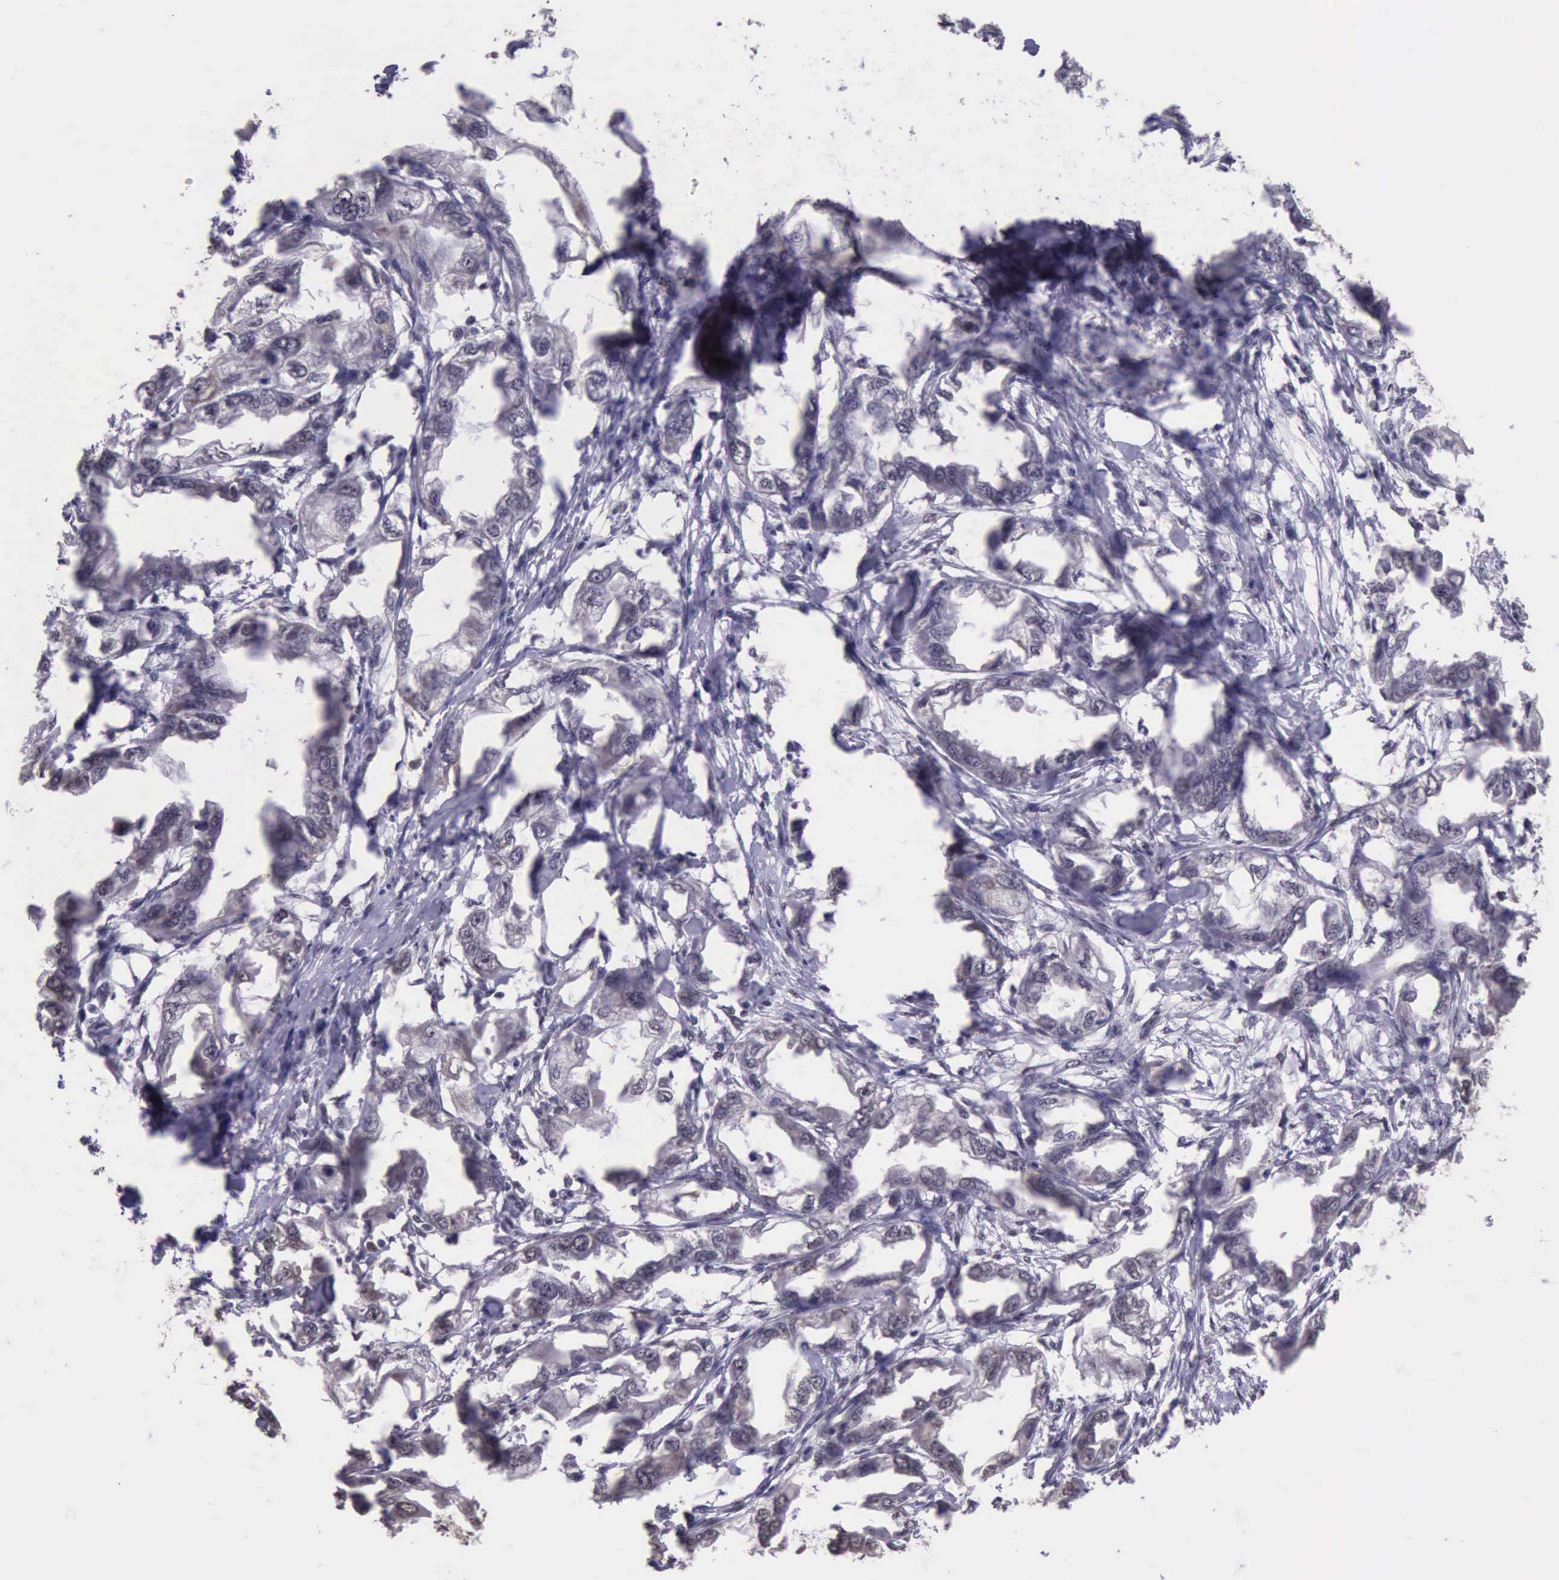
{"staining": {"intensity": "weak", "quantity": ">75%", "location": "nuclear"}, "tissue": "endometrial cancer", "cell_type": "Tumor cells", "image_type": "cancer", "snomed": [{"axis": "morphology", "description": "Adenocarcinoma, NOS"}, {"axis": "topography", "description": "Endometrium"}], "caption": "High-power microscopy captured an immunohistochemistry histopathology image of adenocarcinoma (endometrial), revealing weak nuclear positivity in about >75% of tumor cells.", "gene": "PRPF39", "patient": {"sex": "female", "age": 67}}